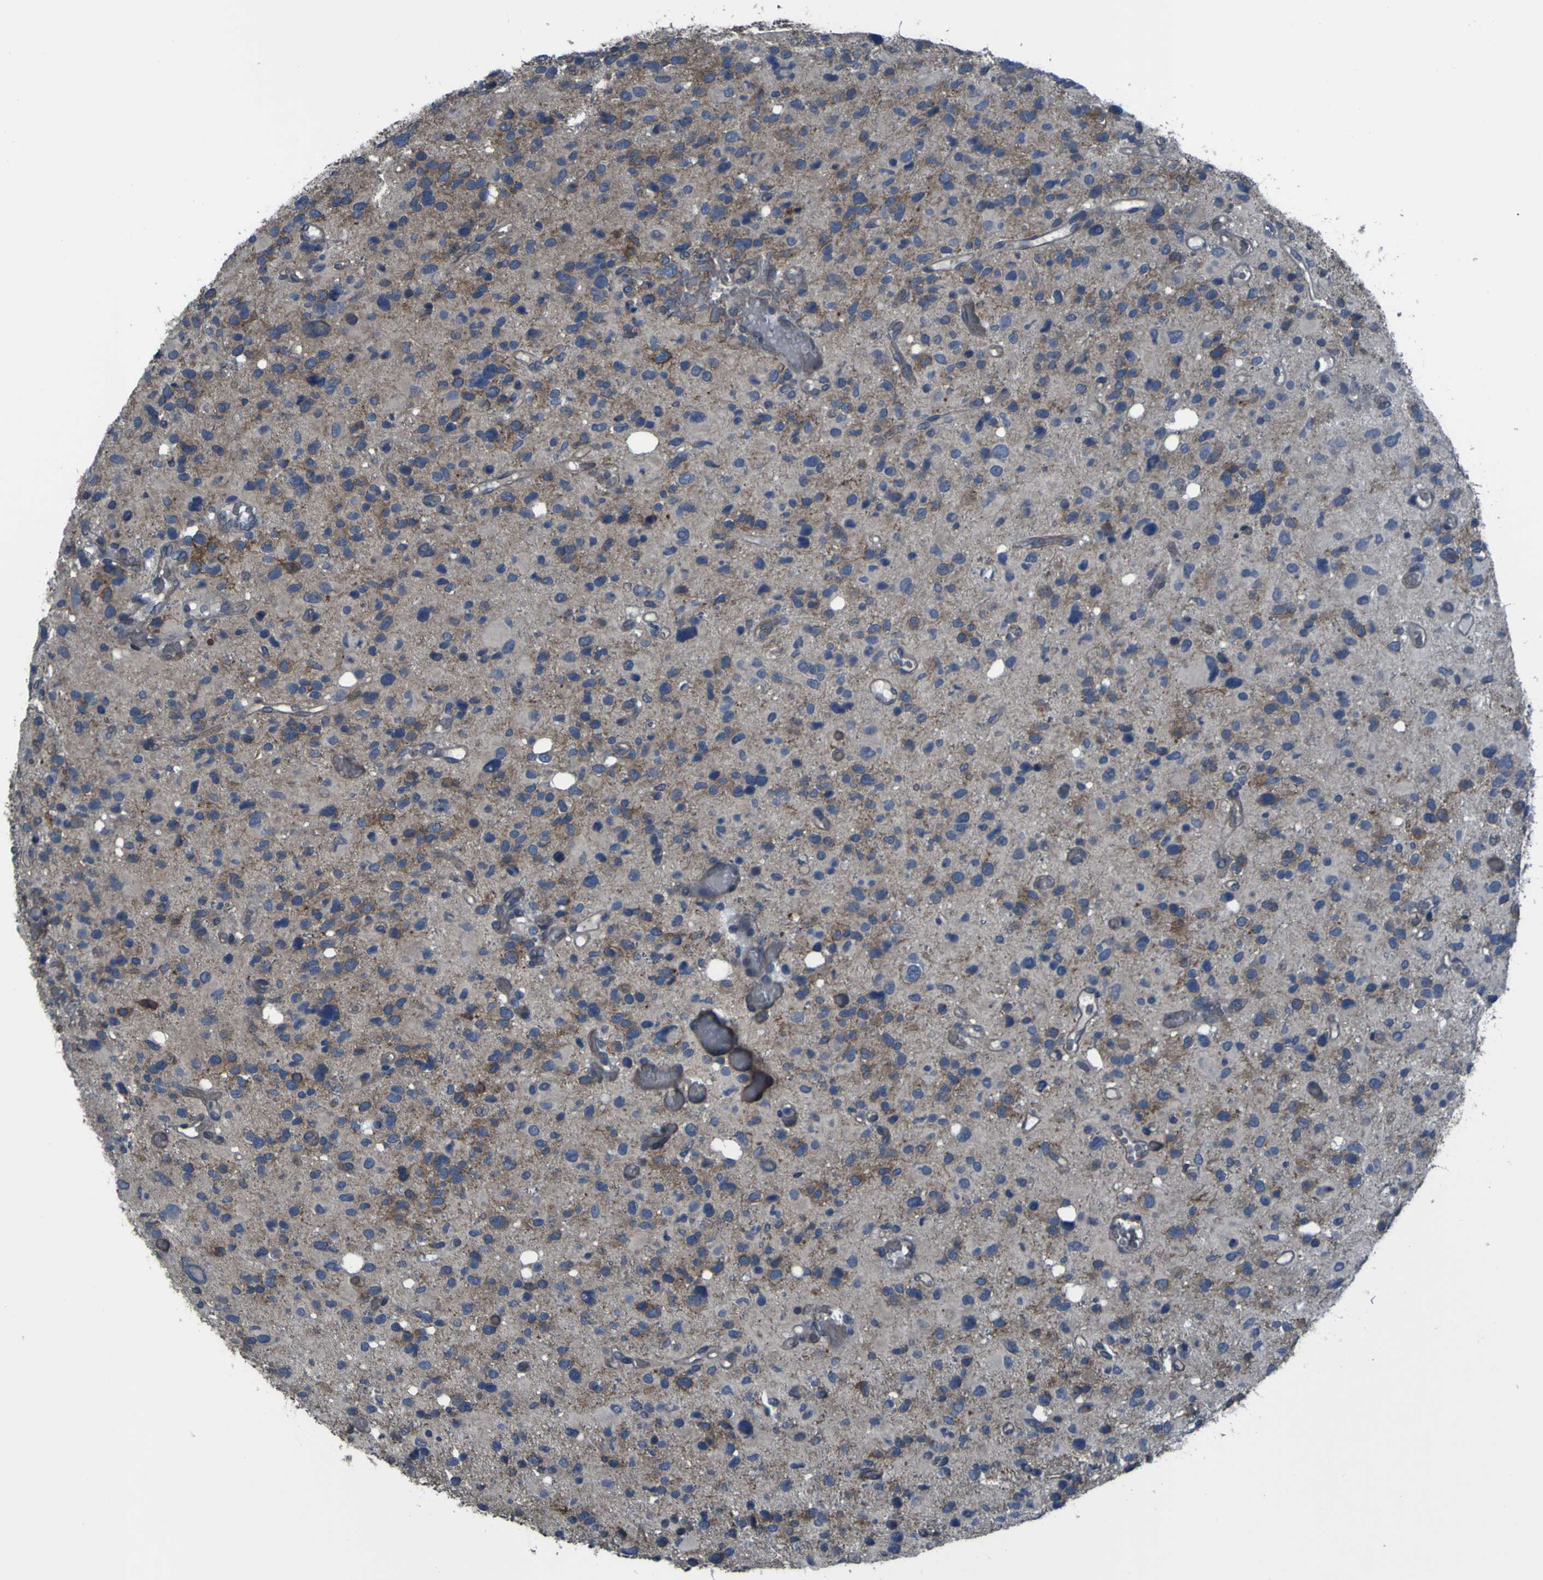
{"staining": {"intensity": "moderate", "quantity": "25%-75%", "location": "cytoplasmic/membranous"}, "tissue": "glioma", "cell_type": "Tumor cells", "image_type": "cancer", "snomed": [{"axis": "morphology", "description": "Glioma, malignant, High grade"}, {"axis": "topography", "description": "Brain"}], "caption": "Tumor cells exhibit moderate cytoplasmic/membranous expression in approximately 25%-75% of cells in malignant glioma (high-grade).", "gene": "GRAMD1A", "patient": {"sex": "male", "age": 48}}